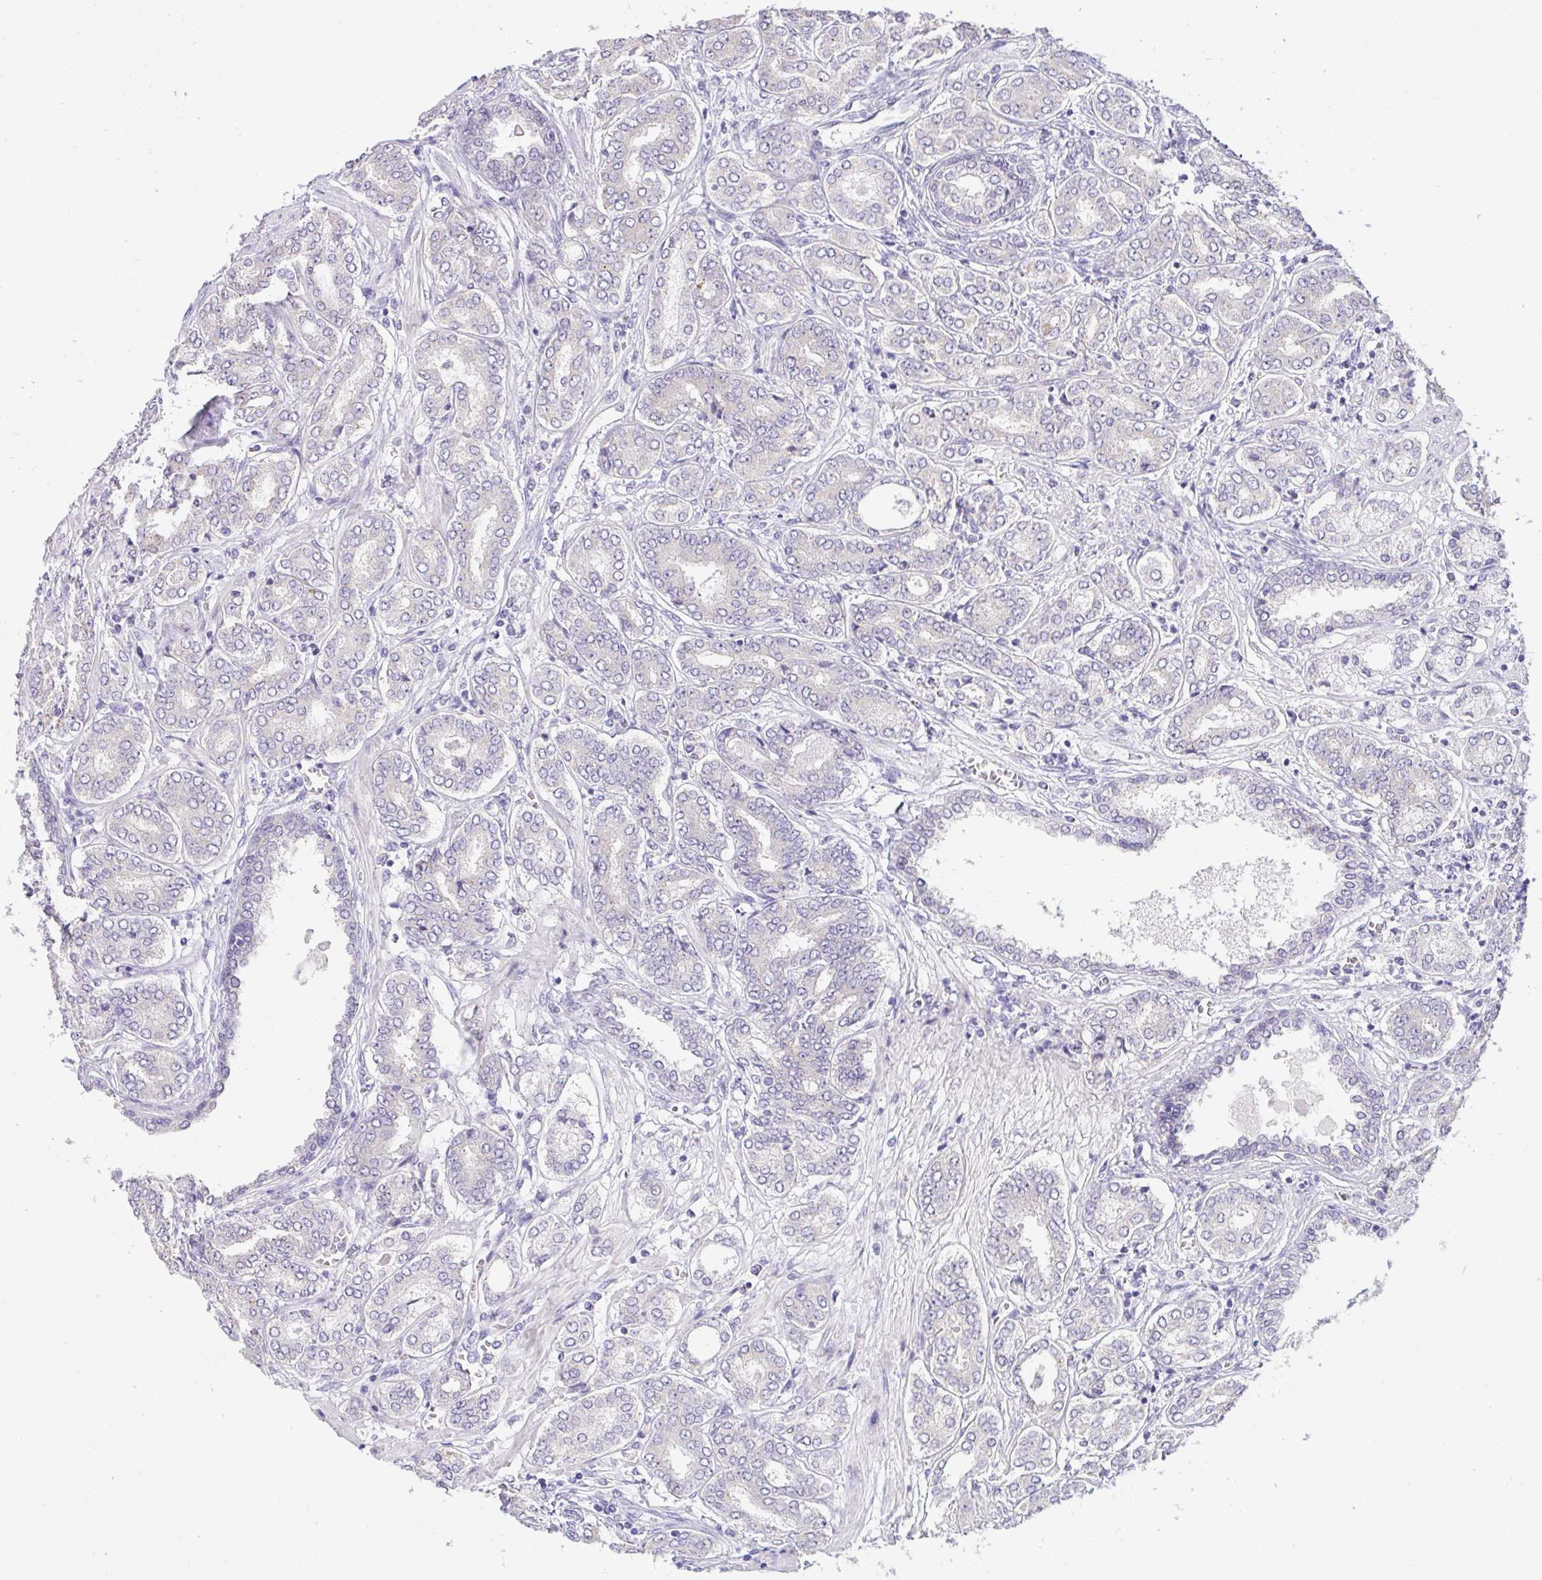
{"staining": {"intensity": "negative", "quantity": "none", "location": "none"}, "tissue": "prostate cancer", "cell_type": "Tumor cells", "image_type": "cancer", "snomed": [{"axis": "morphology", "description": "Adenocarcinoma, High grade"}, {"axis": "topography", "description": "Prostate"}], "caption": "Immunohistochemical staining of prostate cancer (adenocarcinoma (high-grade)) shows no significant staining in tumor cells.", "gene": "VGLL3", "patient": {"sex": "male", "age": 72}}